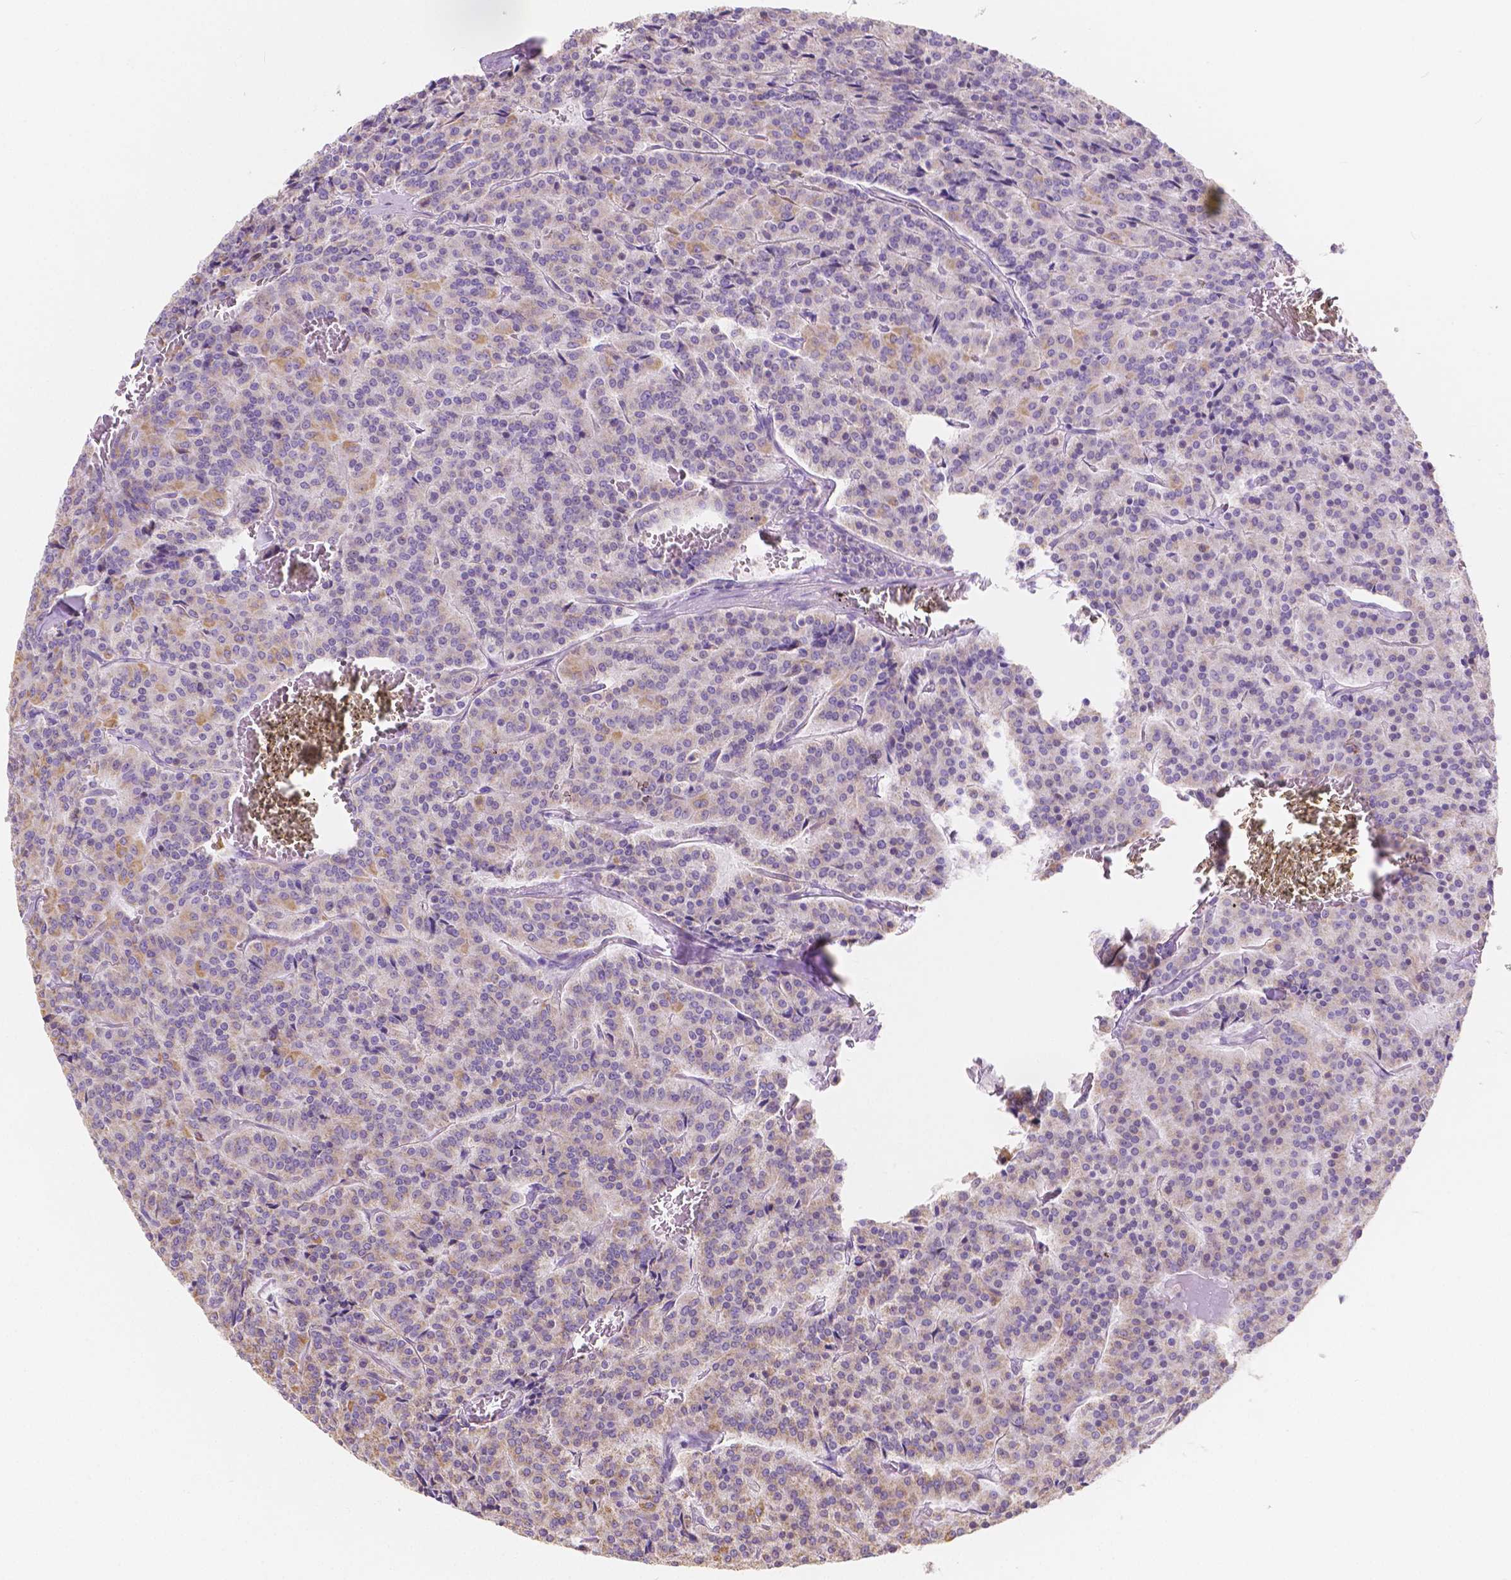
{"staining": {"intensity": "weak", "quantity": "25%-75%", "location": "cytoplasmic/membranous"}, "tissue": "carcinoid", "cell_type": "Tumor cells", "image_type": "cancer", "snomed": [{"axis": "morphology", "description": "Carcinoid, malignant, NOS"}, {"axis": "topography", "description": "Lung"}], "caption": "A brown stain shows weak cytoplasmic/membranous staining of a protein in malignant carcinoid tumor cells.", "gene": "TMEM130", "patient": {"sex": "male", "age": 70}}